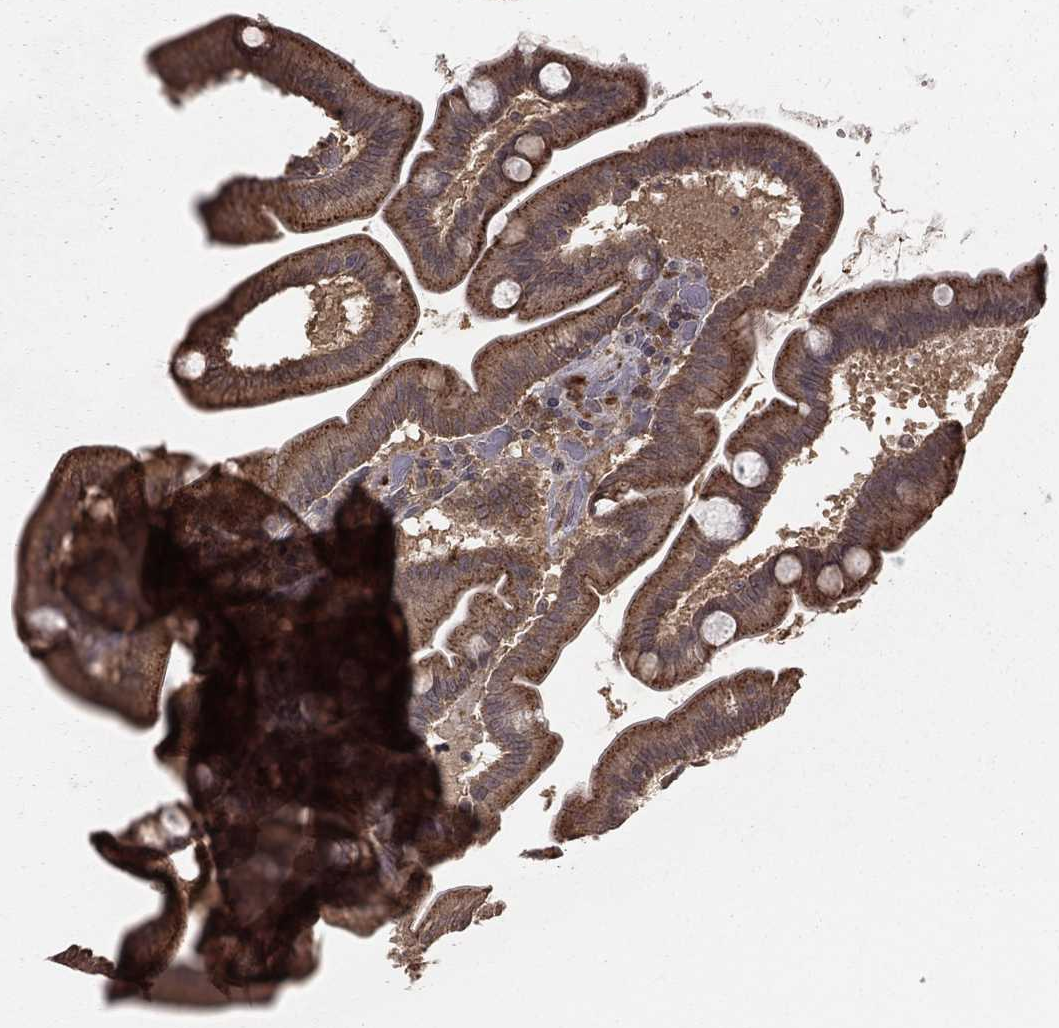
{"staining": {"intensity": "moderate", "quantity": ">75%", "location": "cytoplasmic/membranous"}, "tissue": "duodenum", "cell_type": "Glandular cells", "image_type": "normal", "snomed": [{"axis": "morphology", "description": "Normal tissue, NOS"}, {"axis": "topography", "description": "Duodenum"}], "caption": "Moderate cytoplasmic/membranous protein staining is seen in about >75% of glandular cells in duodenum.", "gene": "ZDHHC15", "patient": {"sex": "male", "age": 59}}